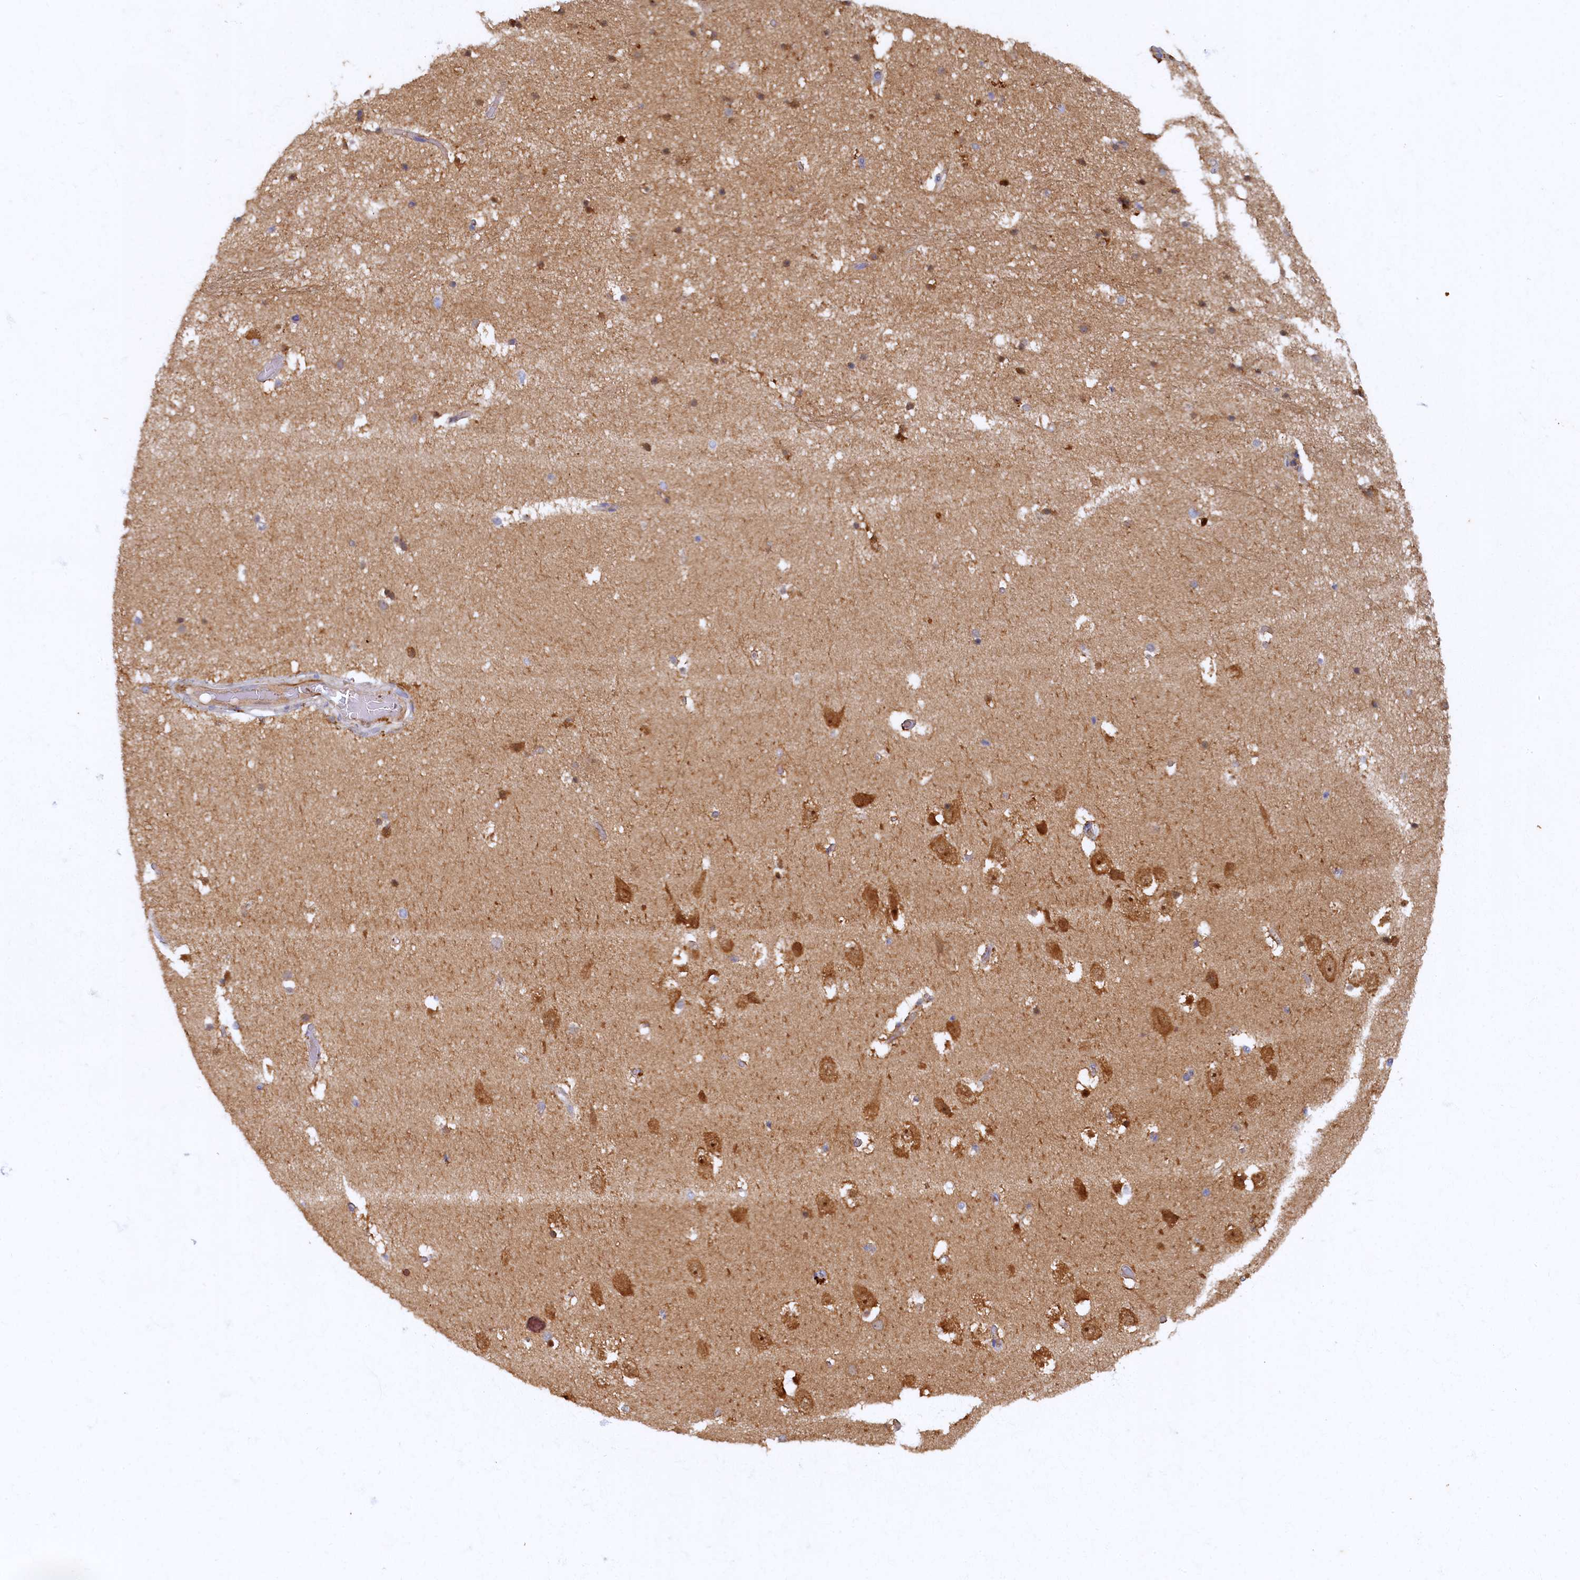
{"staining": {"intensity": "moderate", "quantity": "25%-75%", "location": "cytoplasmic/membranous"}, "tissue": "hippocampus", "cell_type": "Glial cells", "image_type": "normal", "snomed": [{"axis": "morphology", "description": "Normal tissue, NOS"}, {"axis": "topography", "description": "Hippocampus"}], "caption": "Immunohistochemical staining of benign hippocampus displays moderate cytoplasmic/membranous protein staining in about 25%-75% of glial cells.", "gene": "ARL11", "patient": {"sex": "female", "age": 52}}